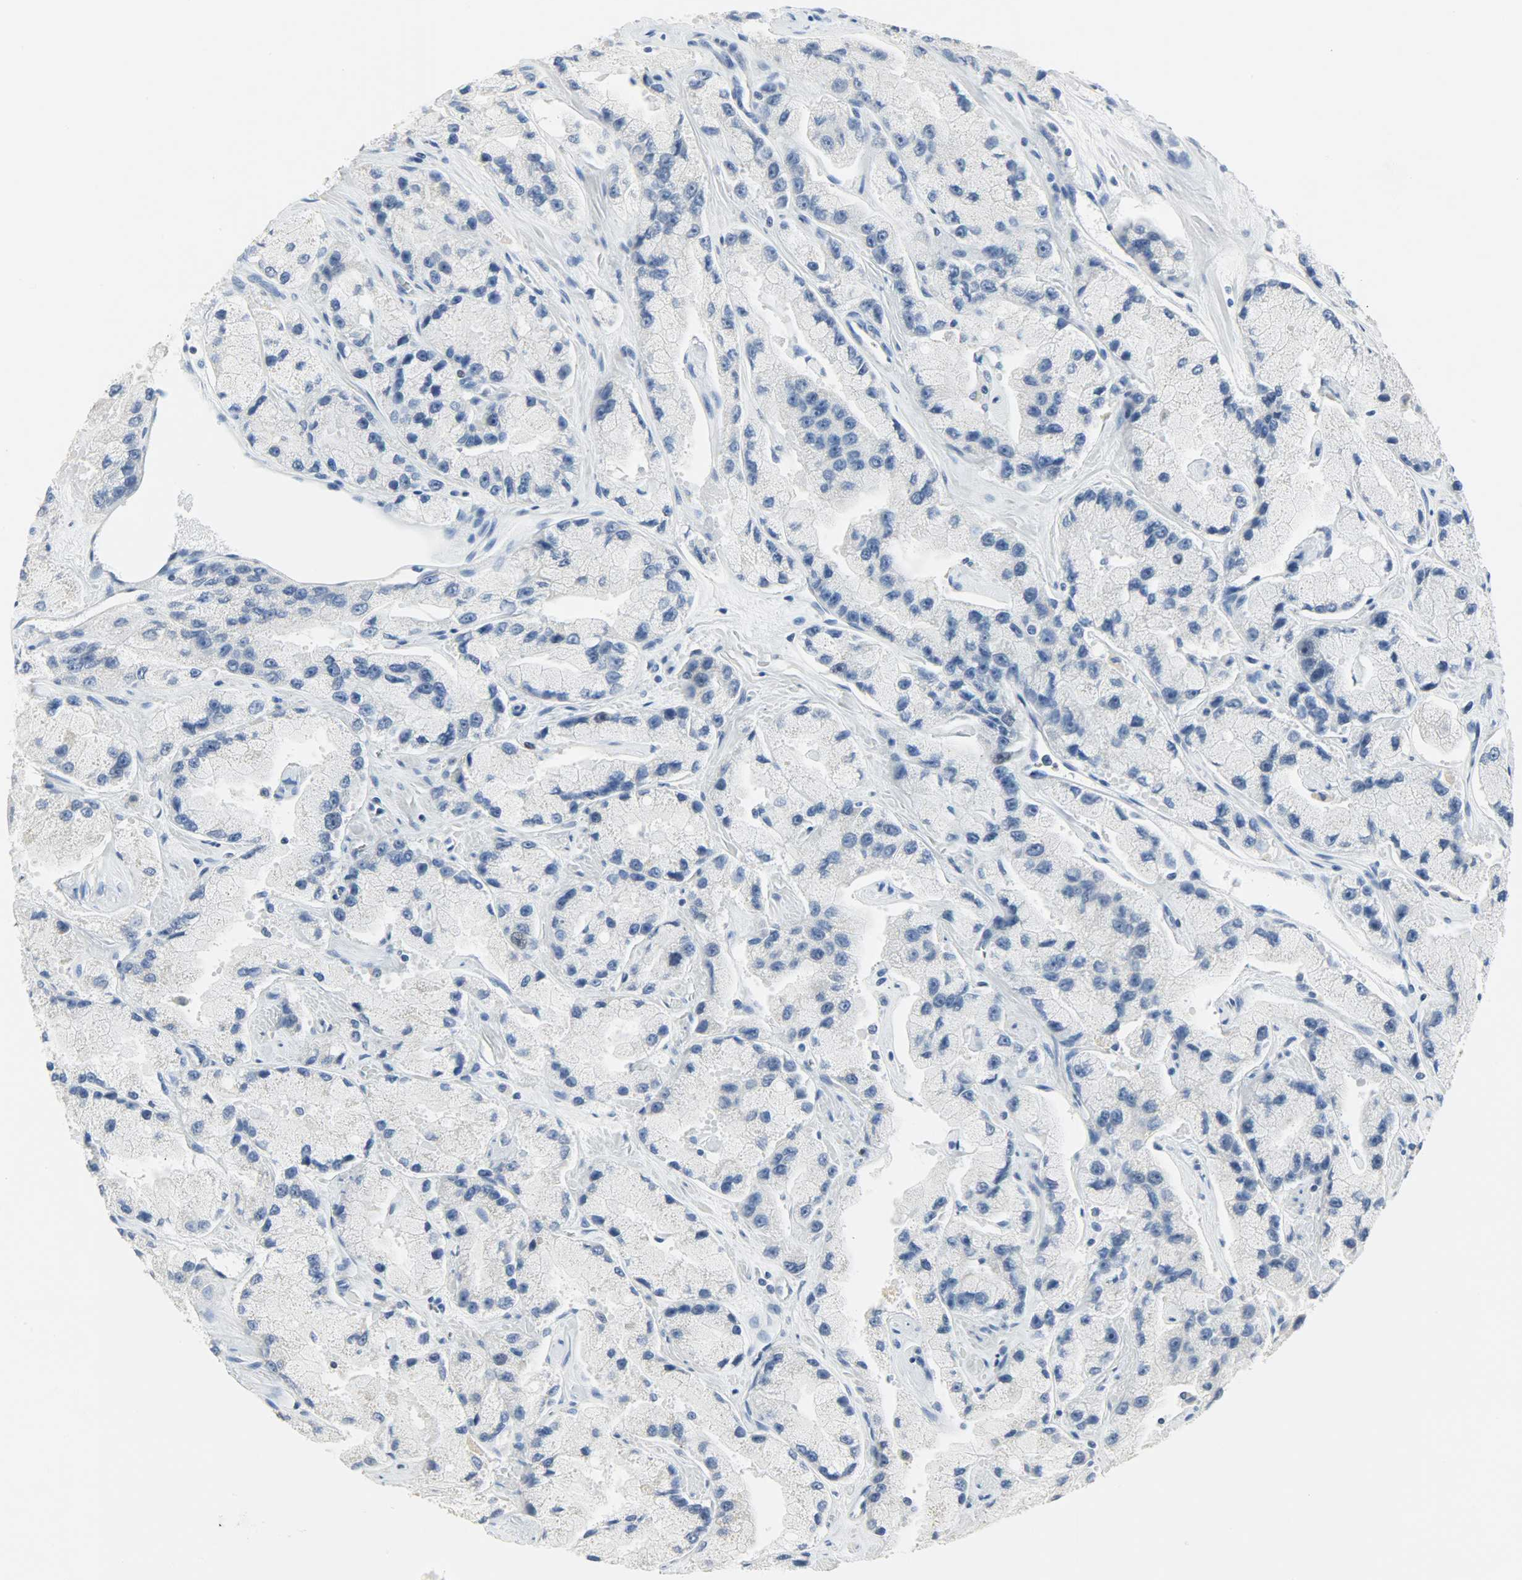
{"staining": {"intensity": "negative", "quantity": "none", "location": "none"}, "tissue": "prostate cancer", "cell_type": "Tumor cells", "image_type": "cancer", "snomed": [{"axis": "morphology", "description": "Adenocarcinoma, High grade"}, {"axis": "topography", "description": "Prostate"}], "caption": "High magnification brightfield microscopy of prostate cancer (adenocarcinoma (high-grade)) stained with DAB (3,3'-diaminobenzidine) (brown) and counterstained with hematoxylin (blue): tumor cells show no significant staining. (IHC, brightfield microscopy, high magnification).", "gene": "HELLS", "patient": {"sex": "male", "age": 58}}